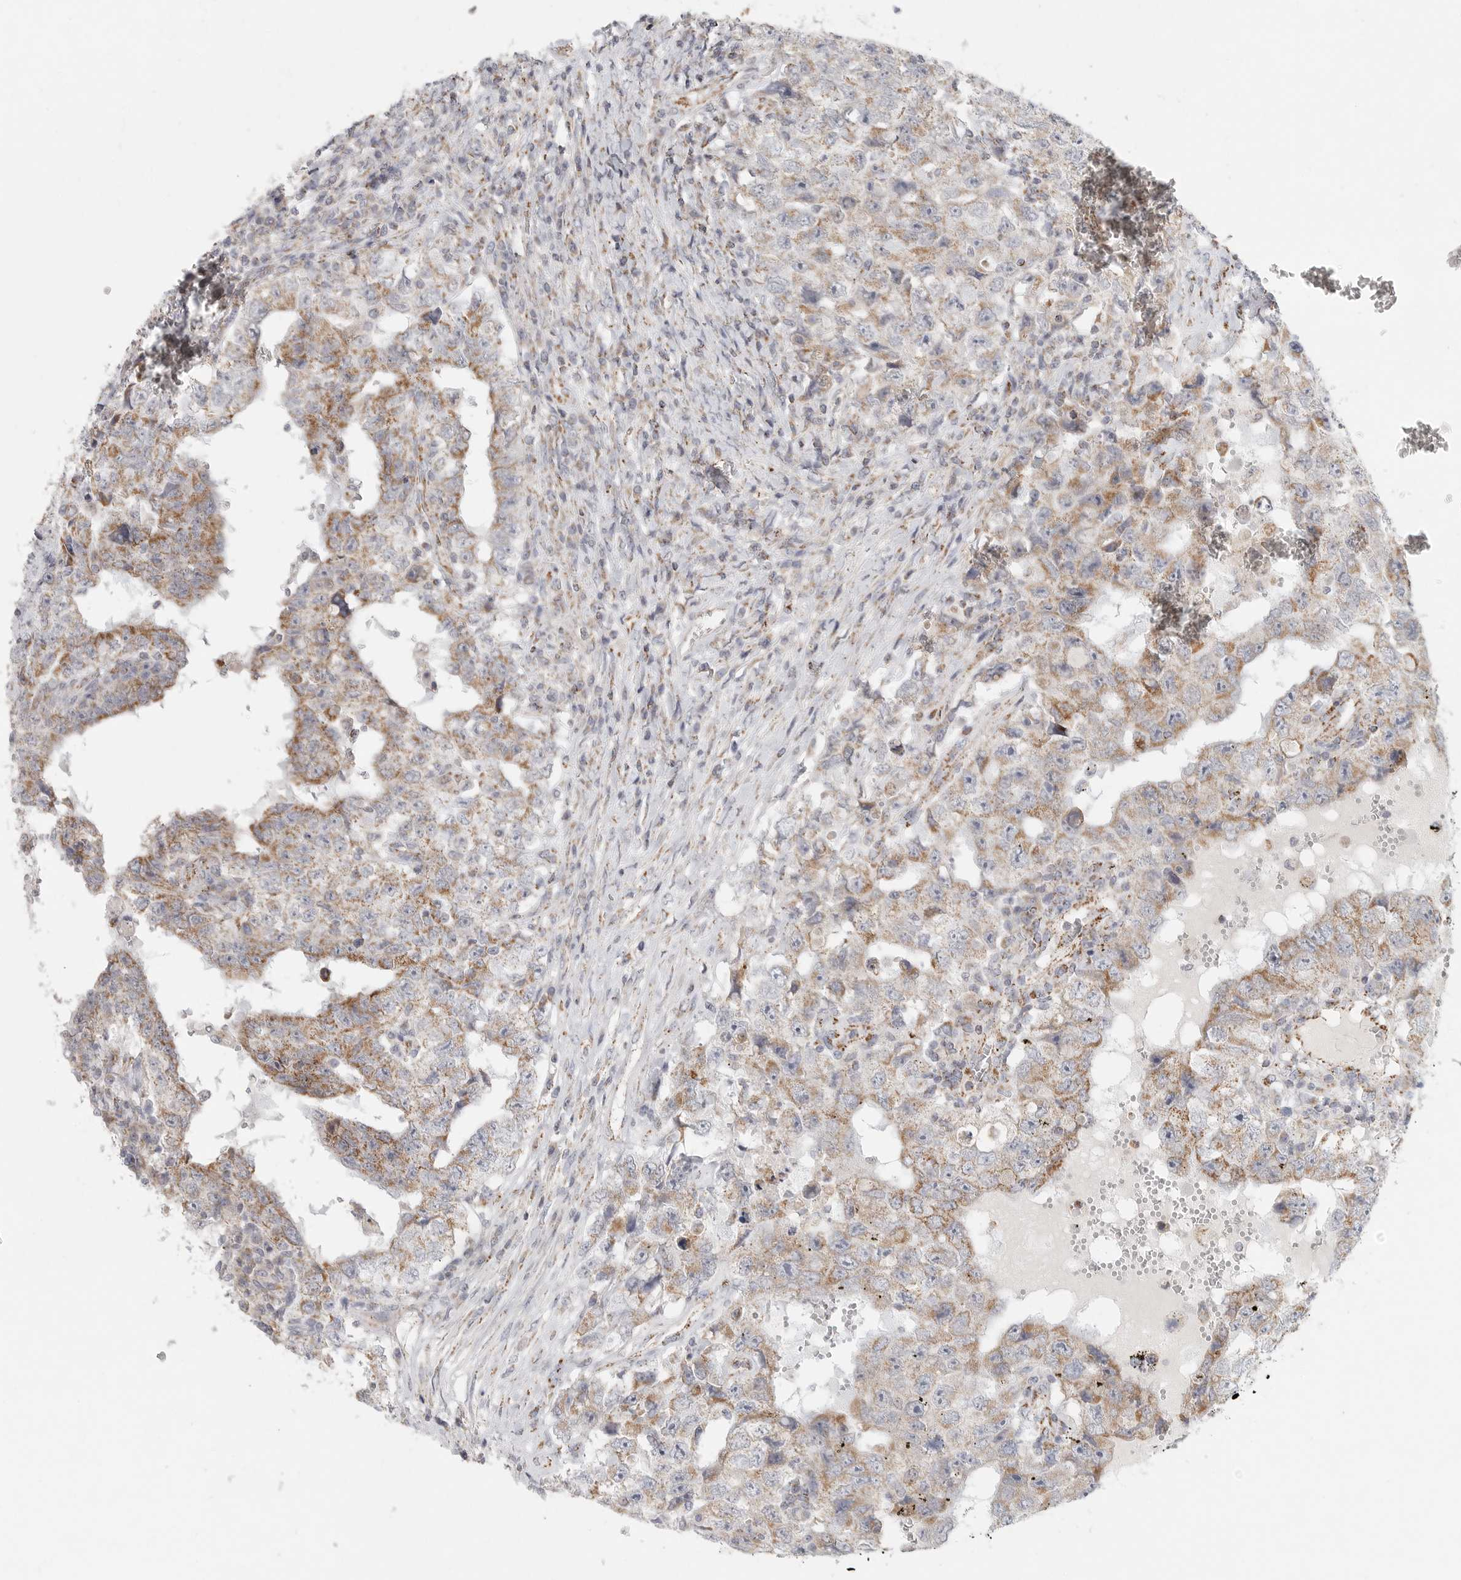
{"staining": {"intensity": "moderate", "quantity": ">75%", "location": "cytoplasmic/membranous"}, "tissue": "testis cancer", "cell_type": "Tumor cells", "image_type": "cancer", "snomed": [{"axis": "morphology", "description": "Carcinoma, Embryonal, NOS"}, {"axis": "topography", "description": "Testis"}], "caption": "This image shows immunohistochemistry staining of testis cancer, with medium moderate cytoplasmic/membranous staining in approximately >75% of tumor cells.", "gene": "SLC25A26", "patient": {"sex": "male", "age": 26}}